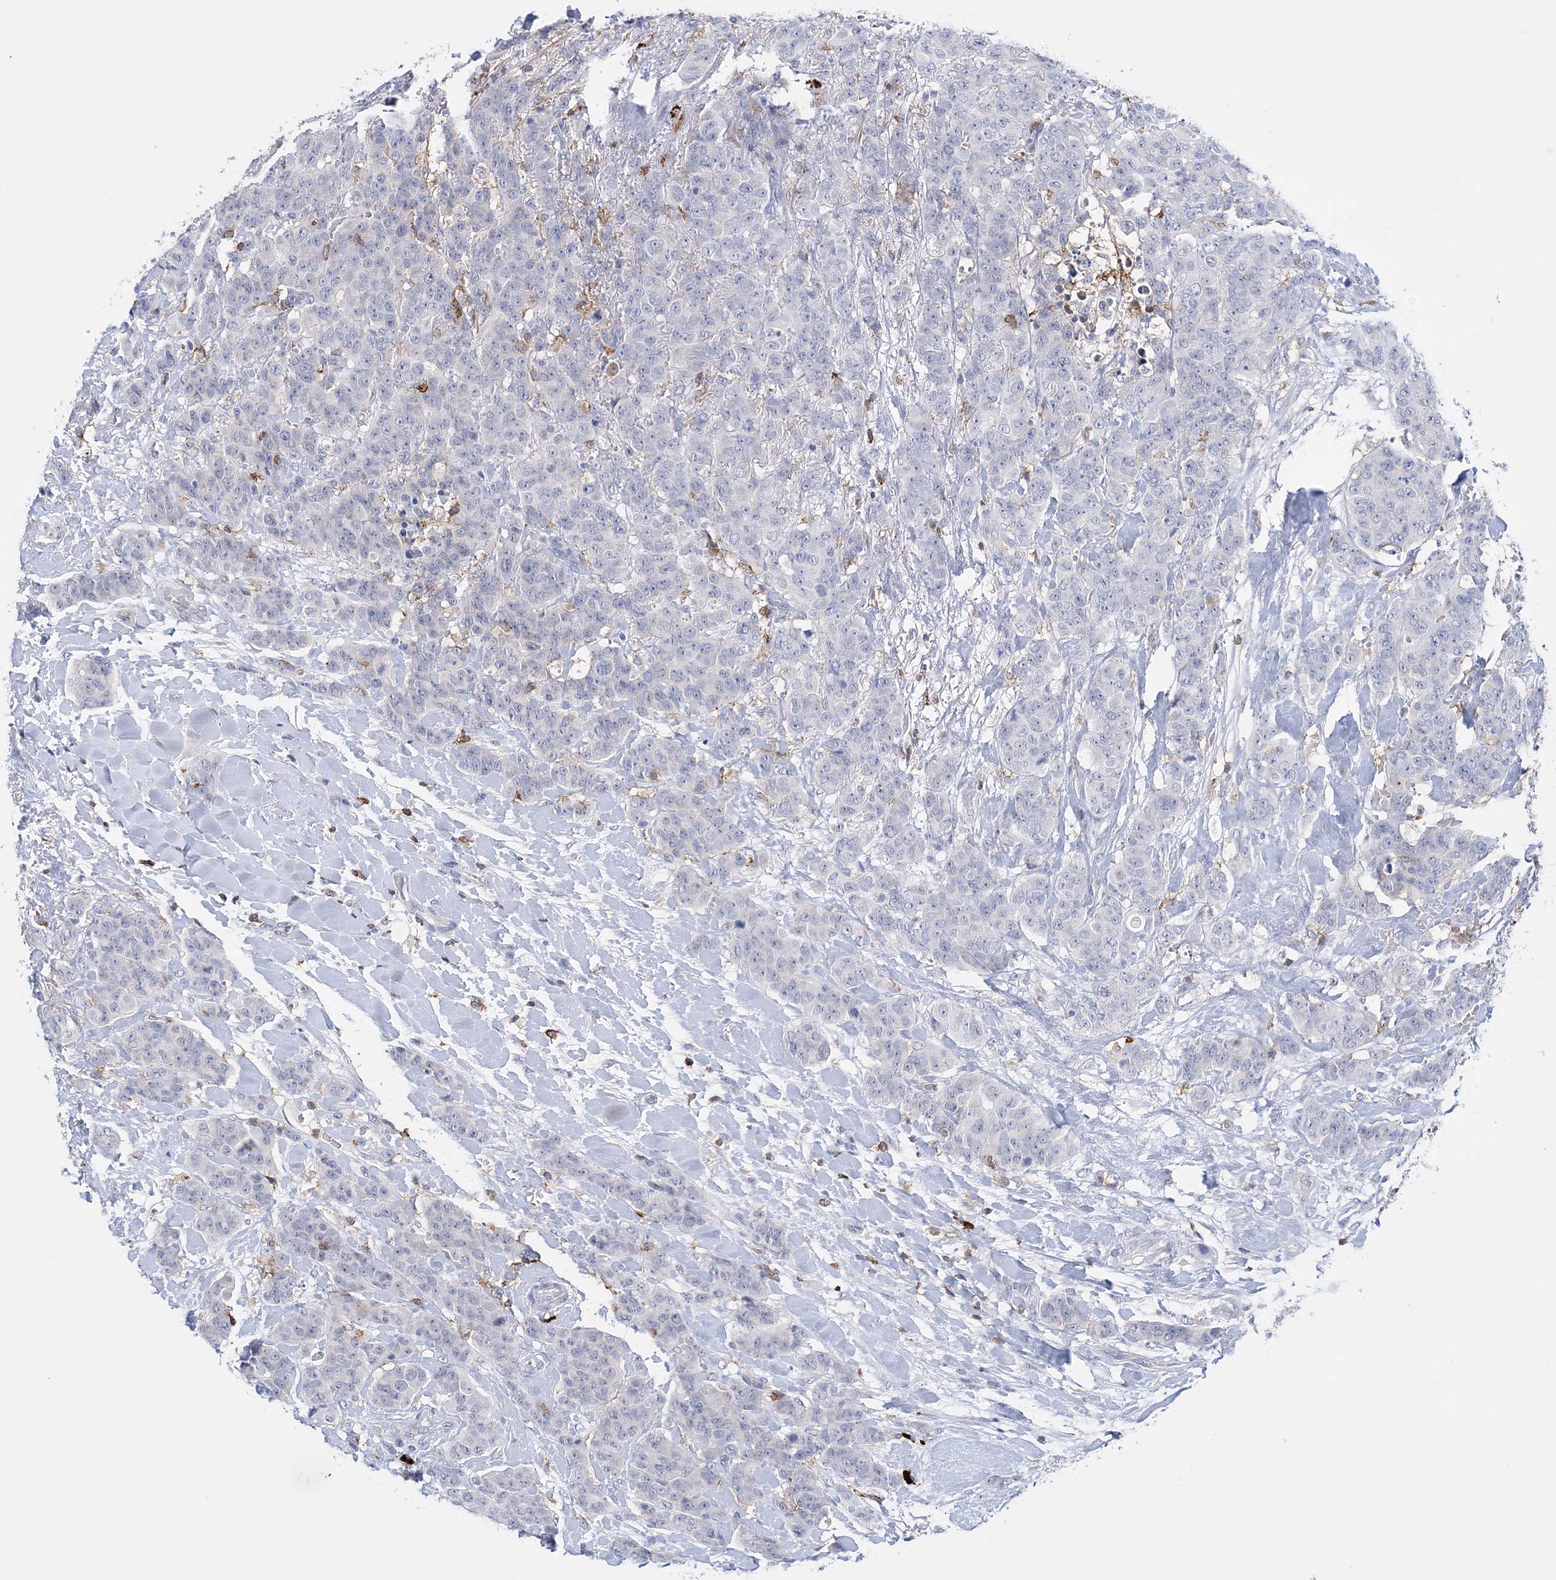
{"staining": {"intensity": "negative", "quantity": "none", "location": "none"}, "tissue": "breast cancer", "cell_type": "Tumor cells", "image_type": "cancer", "snomed": [{"axis": "morphology", "description": "Duct carcinoma"}, {"axis": "topography", "description": "Breast"}], "caption": "The IHC photomicrograph has no significant expression in tumor cells of invasive ductal carcinoma (breast) tissue.", "gene": "PRMT9", "patient": {"sex": "female", "age": 40}}